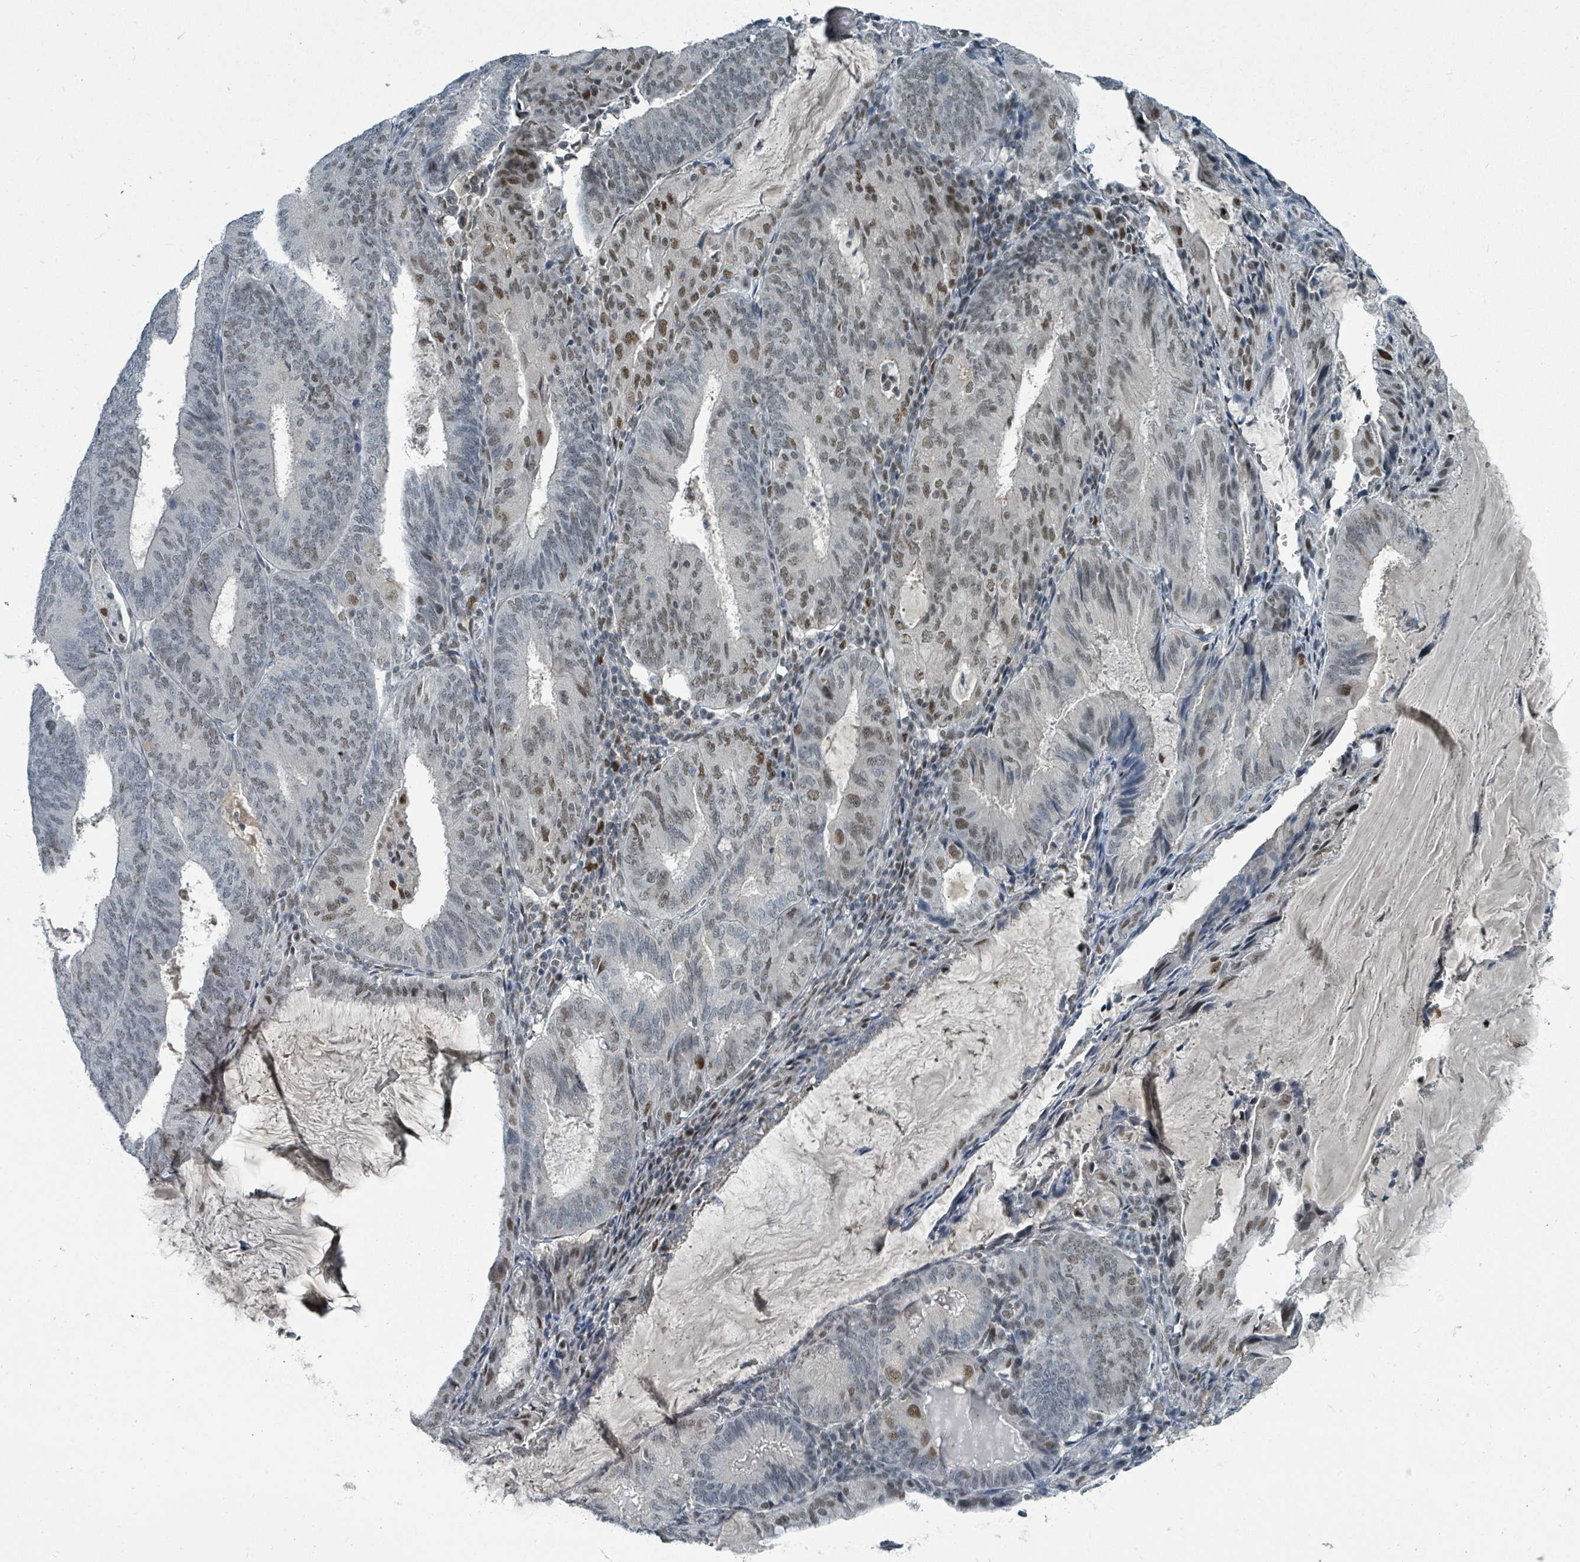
{"staining": {"intensity": "moderate", "quantity": "25%-75%", "location": "nuclear"}, "tissue": "endometrial cancer", "cell_type": "Tumor cells", "image_type": "cancer", "snomed": [{"axis": "morphology", "description": "Adenocarcinoma, NOS"}, {"axis": "topography", "description": "Endometrium"}], "caption": "This histopathology image displays endometrial cancer stained with immunohistochemistry to label a protein in brown. The nuclear of tumor cells show moderate positivity for the protein. Nuclei are counter-stained blue.", "gene": "UCK1", "patient": {"sex": "female", "age": 81}}